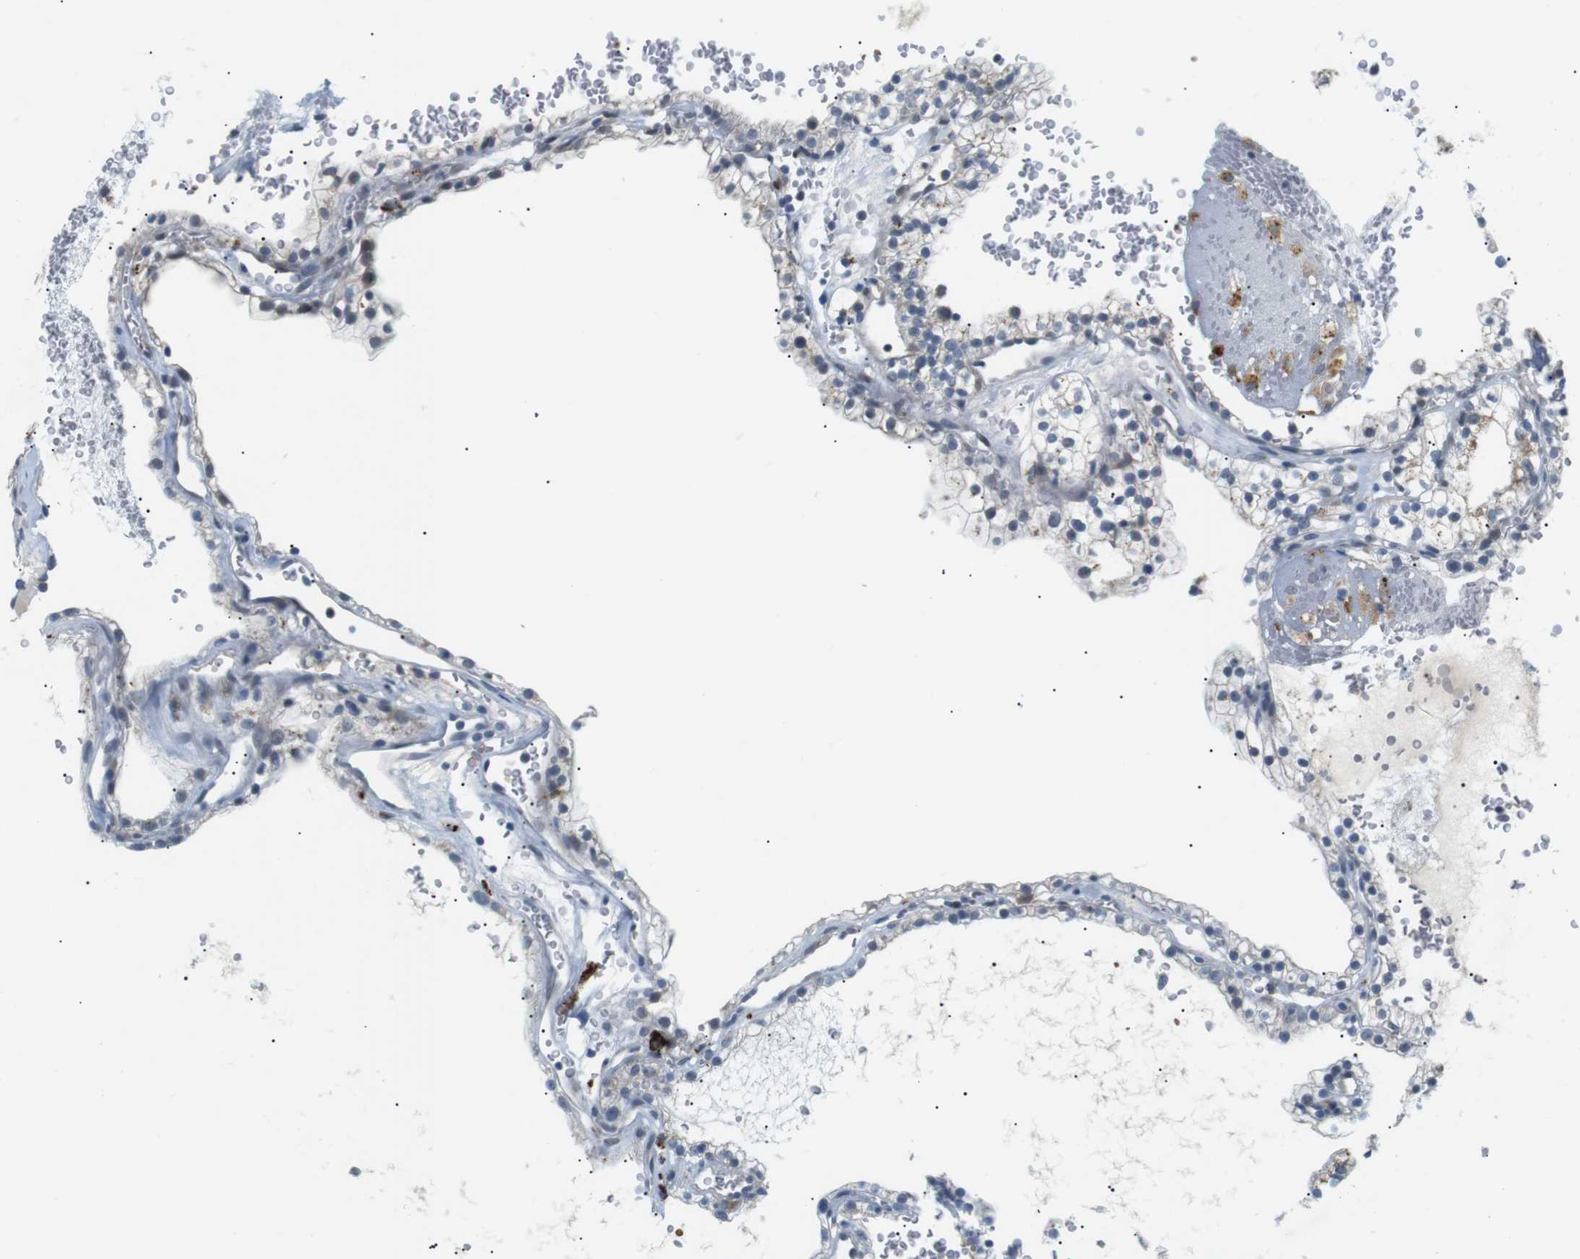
{"staining": {"intensity": "negative", "quantity": "none", "location": "none"}, "tissue": "renal cancer", "cell_type": "Tumor cells", "image_type": "cancer", "snomed": [{"axis": "morphology", "description": "Adenocarcinoma, NOS"}, {"axis": "topography", "description": "Kidney"}], "caption": "Immunohistochemical staining of human renal cancer (adenocarcinoma) demonstrates no significant staining in tumor cells. (Brightfield microscopy of DAB immunohistochemistry (IHC) at high magnification).", "gene": "B4GALNT2", "patient": {"sex": "female", "age": 41}}